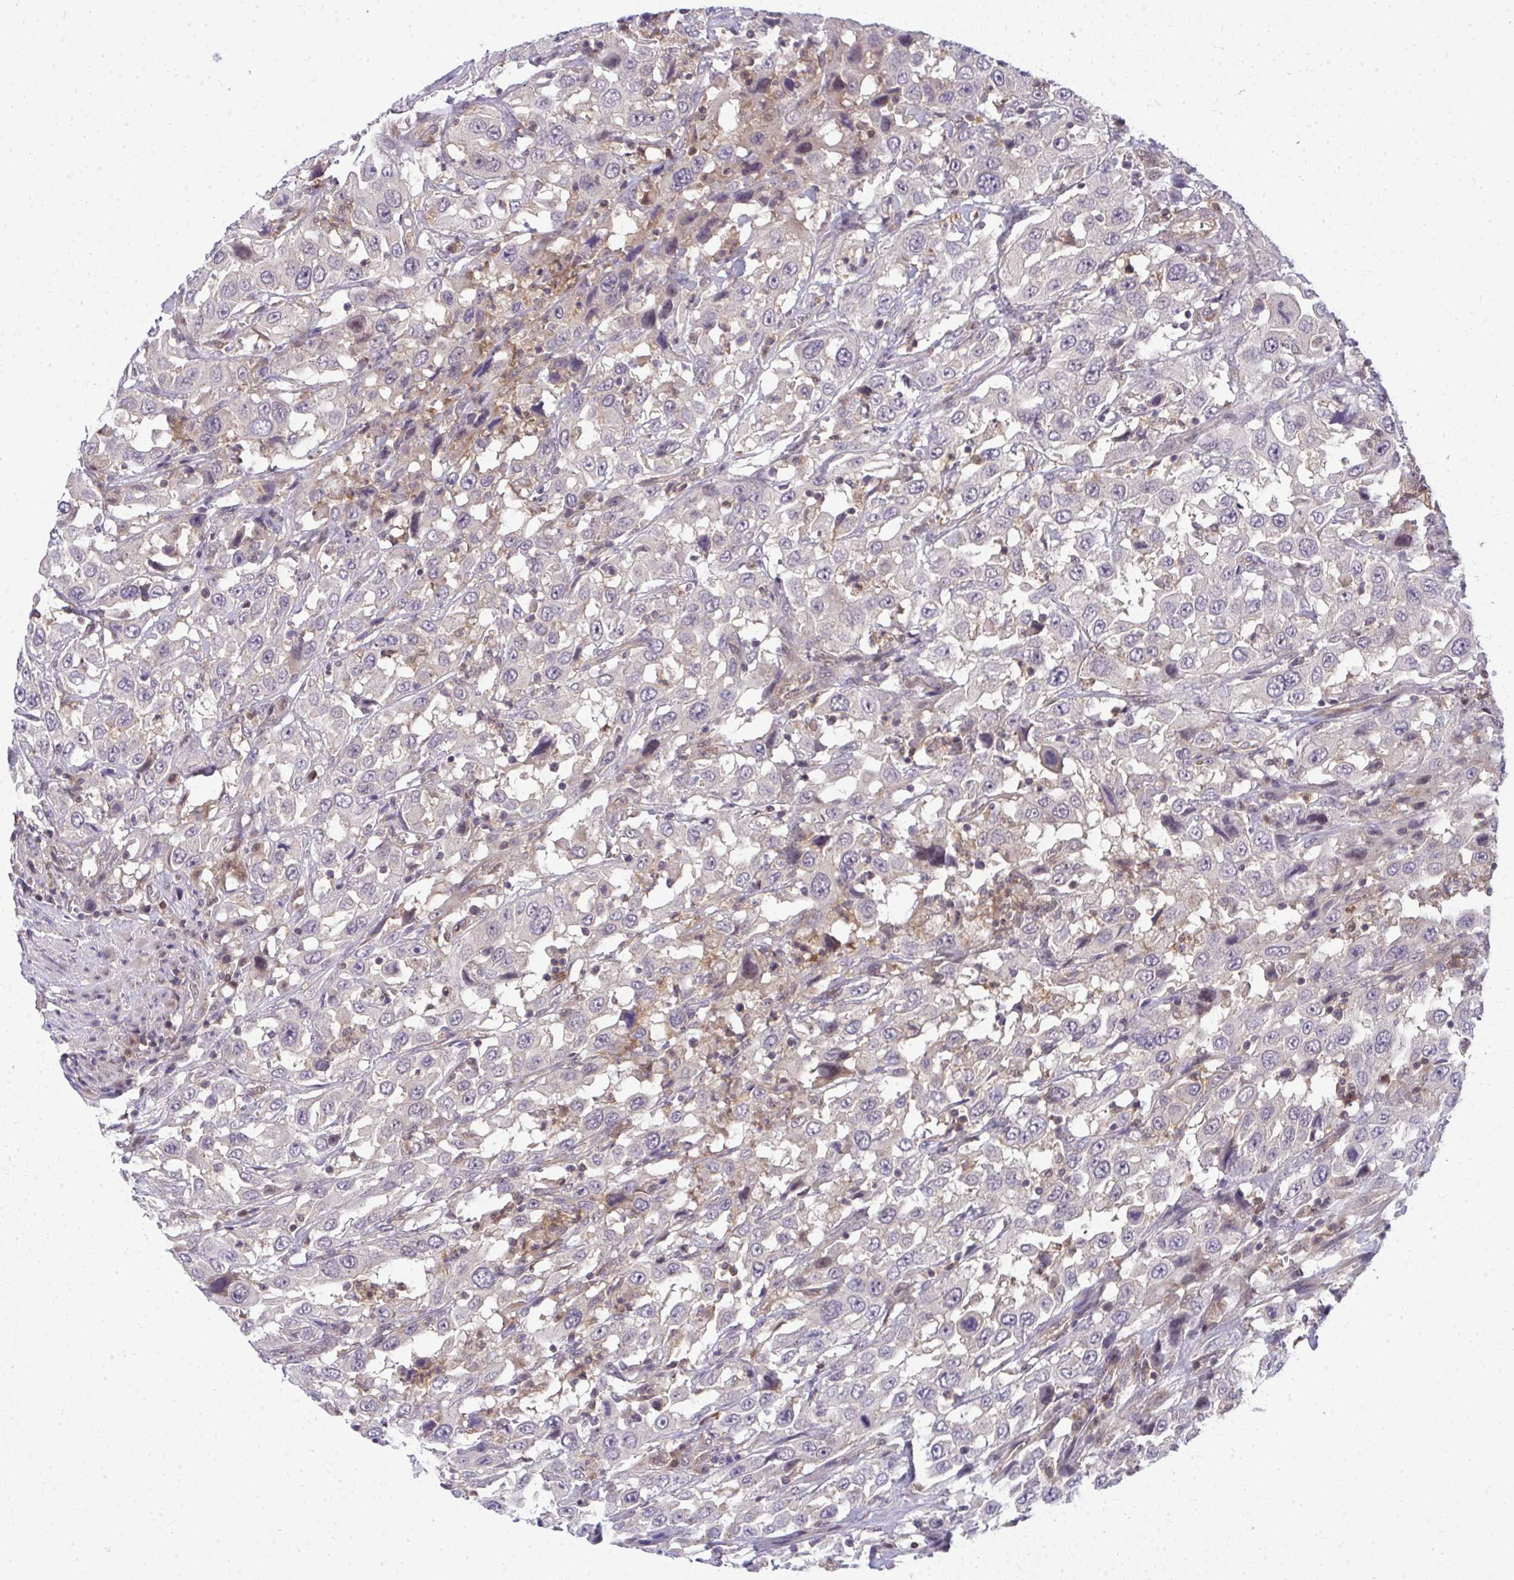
{"staining": {"intensity": "negative", "quantity": "none", "location": "none"}, "tissue": "urothelial cancer", "cell_type": "Tumor cells", "image_type": "cancer", "snomed": [{"axis": "morphology", "description": "Urothelial carcinoma, High grade"}, {"axis": "topography", "description": "Urinary bladder"}], "caption": "Tumor cells are negative for protein expression in human urothelial cancer.", "gene": "HDHD2", "patient": {"sex": "male", "age": 61}}